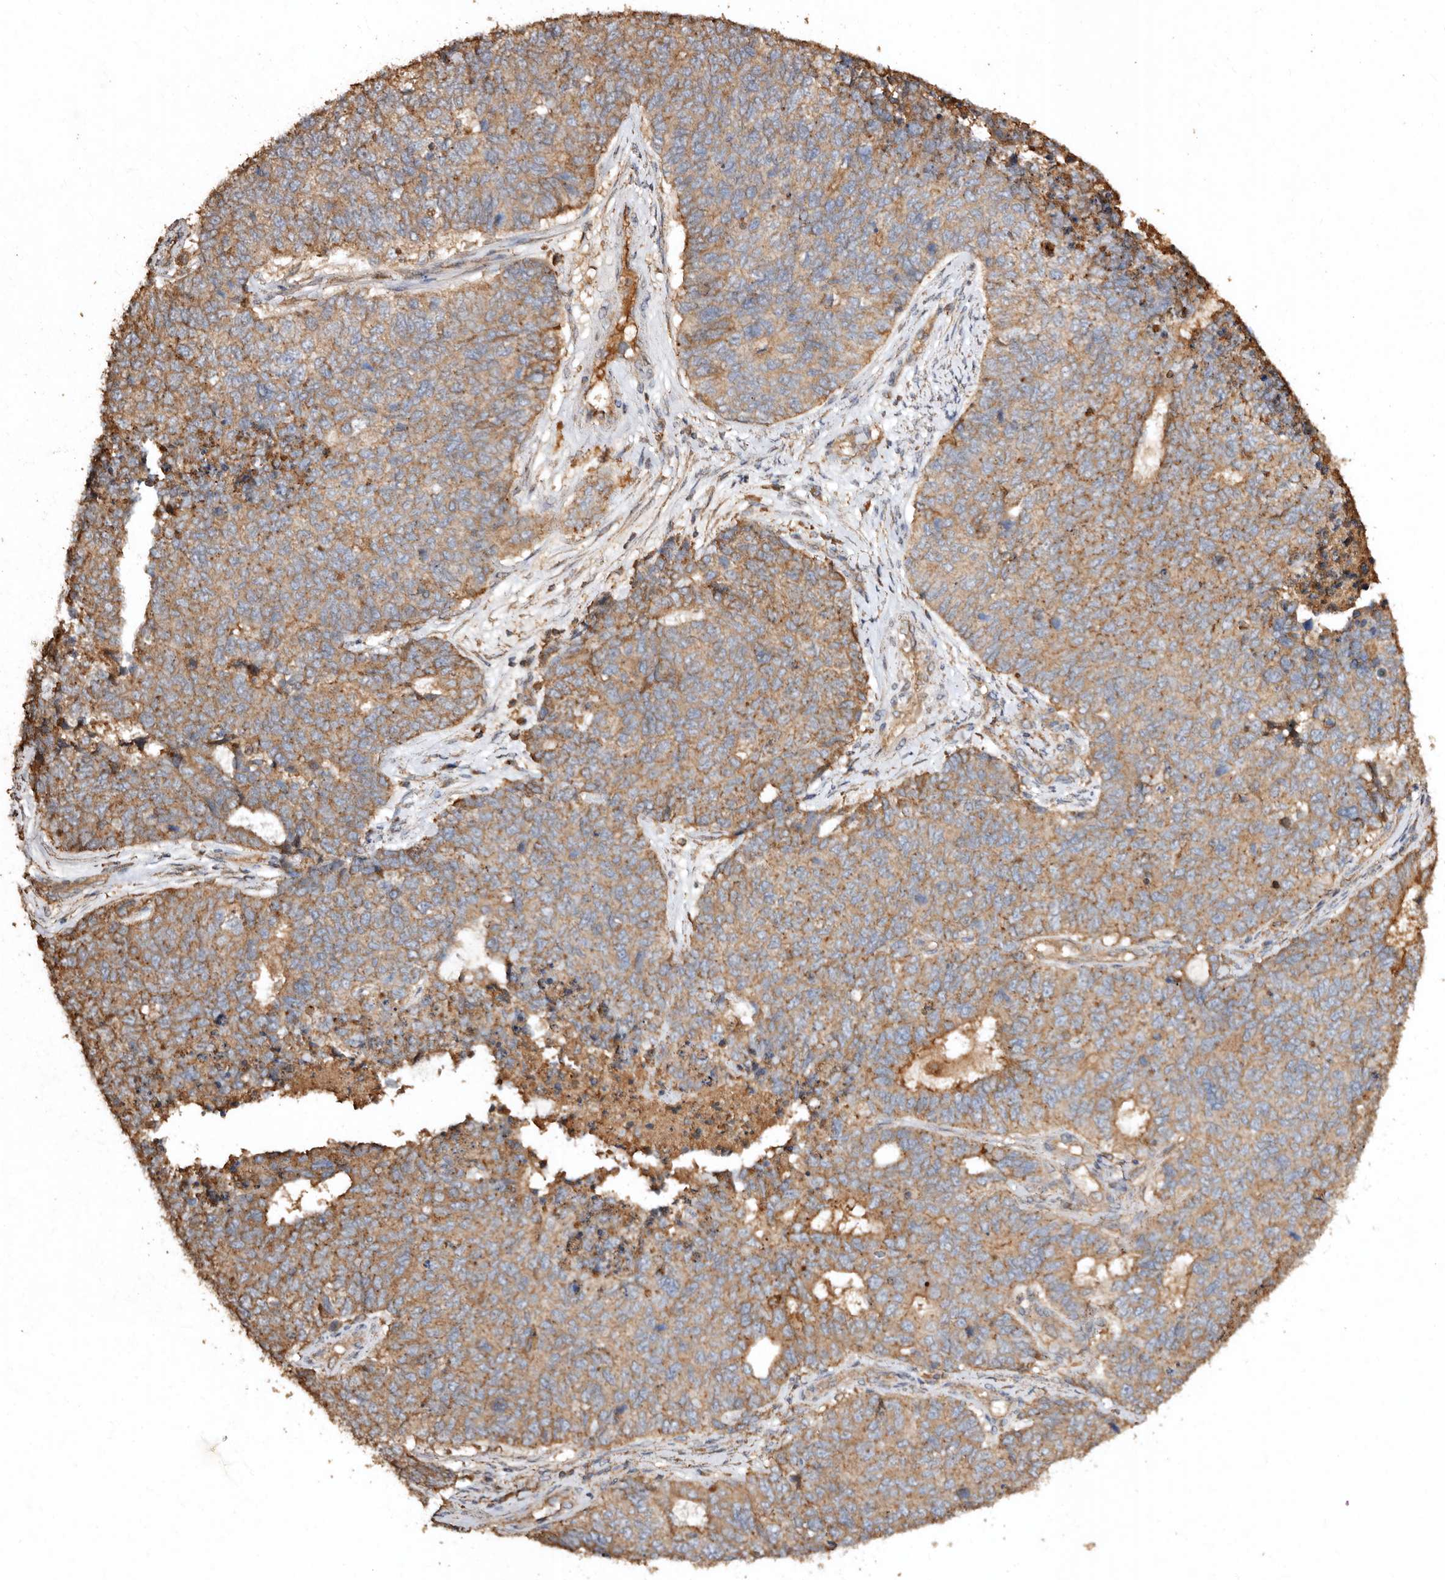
{"staining": {"intensity": "moderate", "quantity": ">75%", "location": "cytoplasmic/membranous"}, "tissue": "cervical cancer", "cell_type": "Tumor cells", "image_type": "cancer", "snomed": [{"axis": "morphology", "description": "Squamous cell carcinoma, NOS"}, {"axis": "topography", "description": "Cervix"}], "caption": "Tumor cells display medium levels of moderate cytoplasmic/membranous expression in about >75% of cells in human cervical cancer.", "gene": "FARS2", "patient": {"sex": "female", "age": 63}}